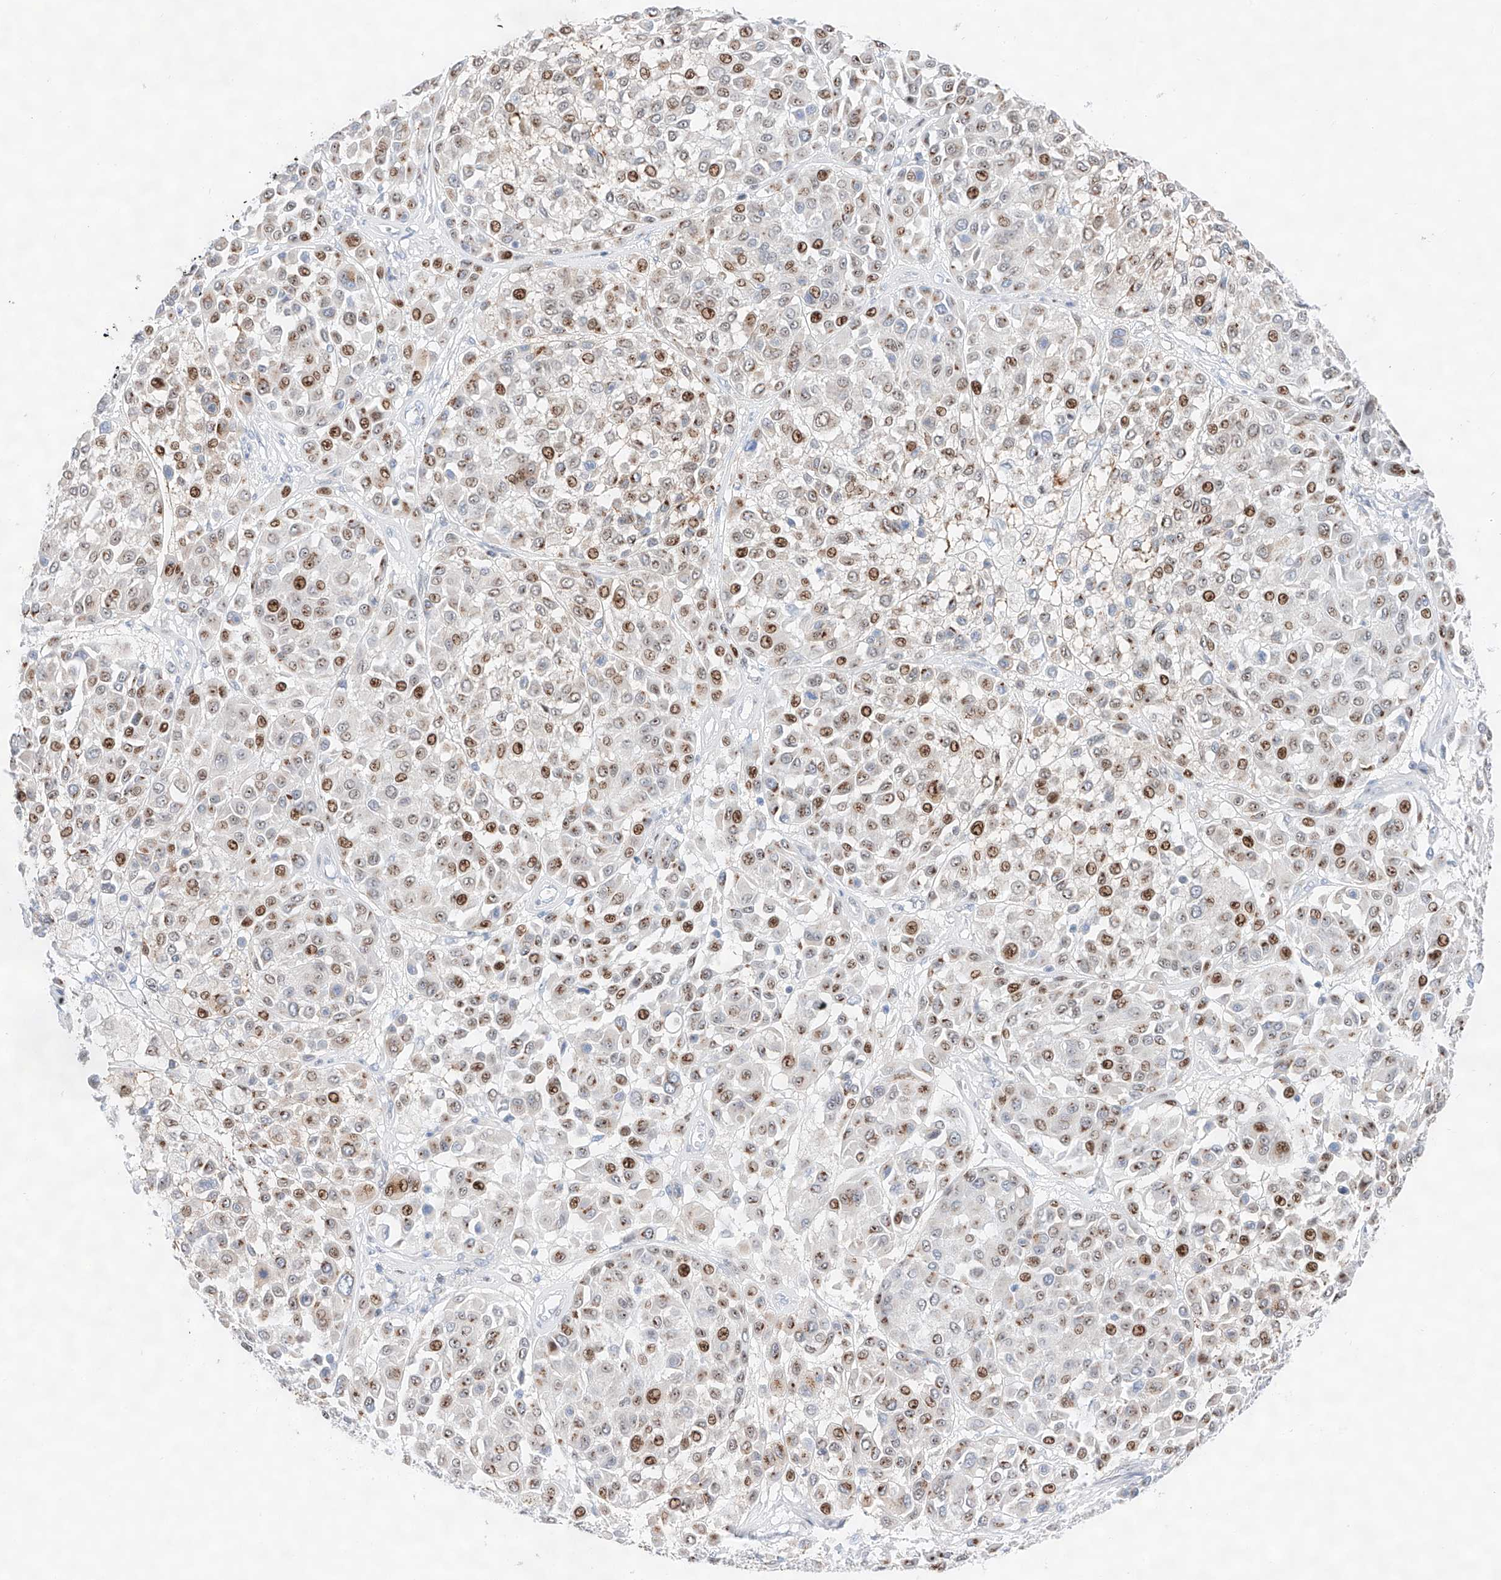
{"staining": {"intensity": "moderate", "quantity": ">75%", "location": "nuclear"}, "tissue": "melanoma", "cell_type": "Tumor cells", "image_type": "cancer", "snomed": [{"axis": "morphology", "description": "Malignant melanoma, Metastatic site"}, {"axis": "topography", "description": "Soft tissue"}], "caption": "Malignant melanoma (metastatic site) tissue shows moderate nuclear expression in approximately >75% of tumor cells", "gene": "NT5C3B", "patient": {"sex": "male", "age": 41}}